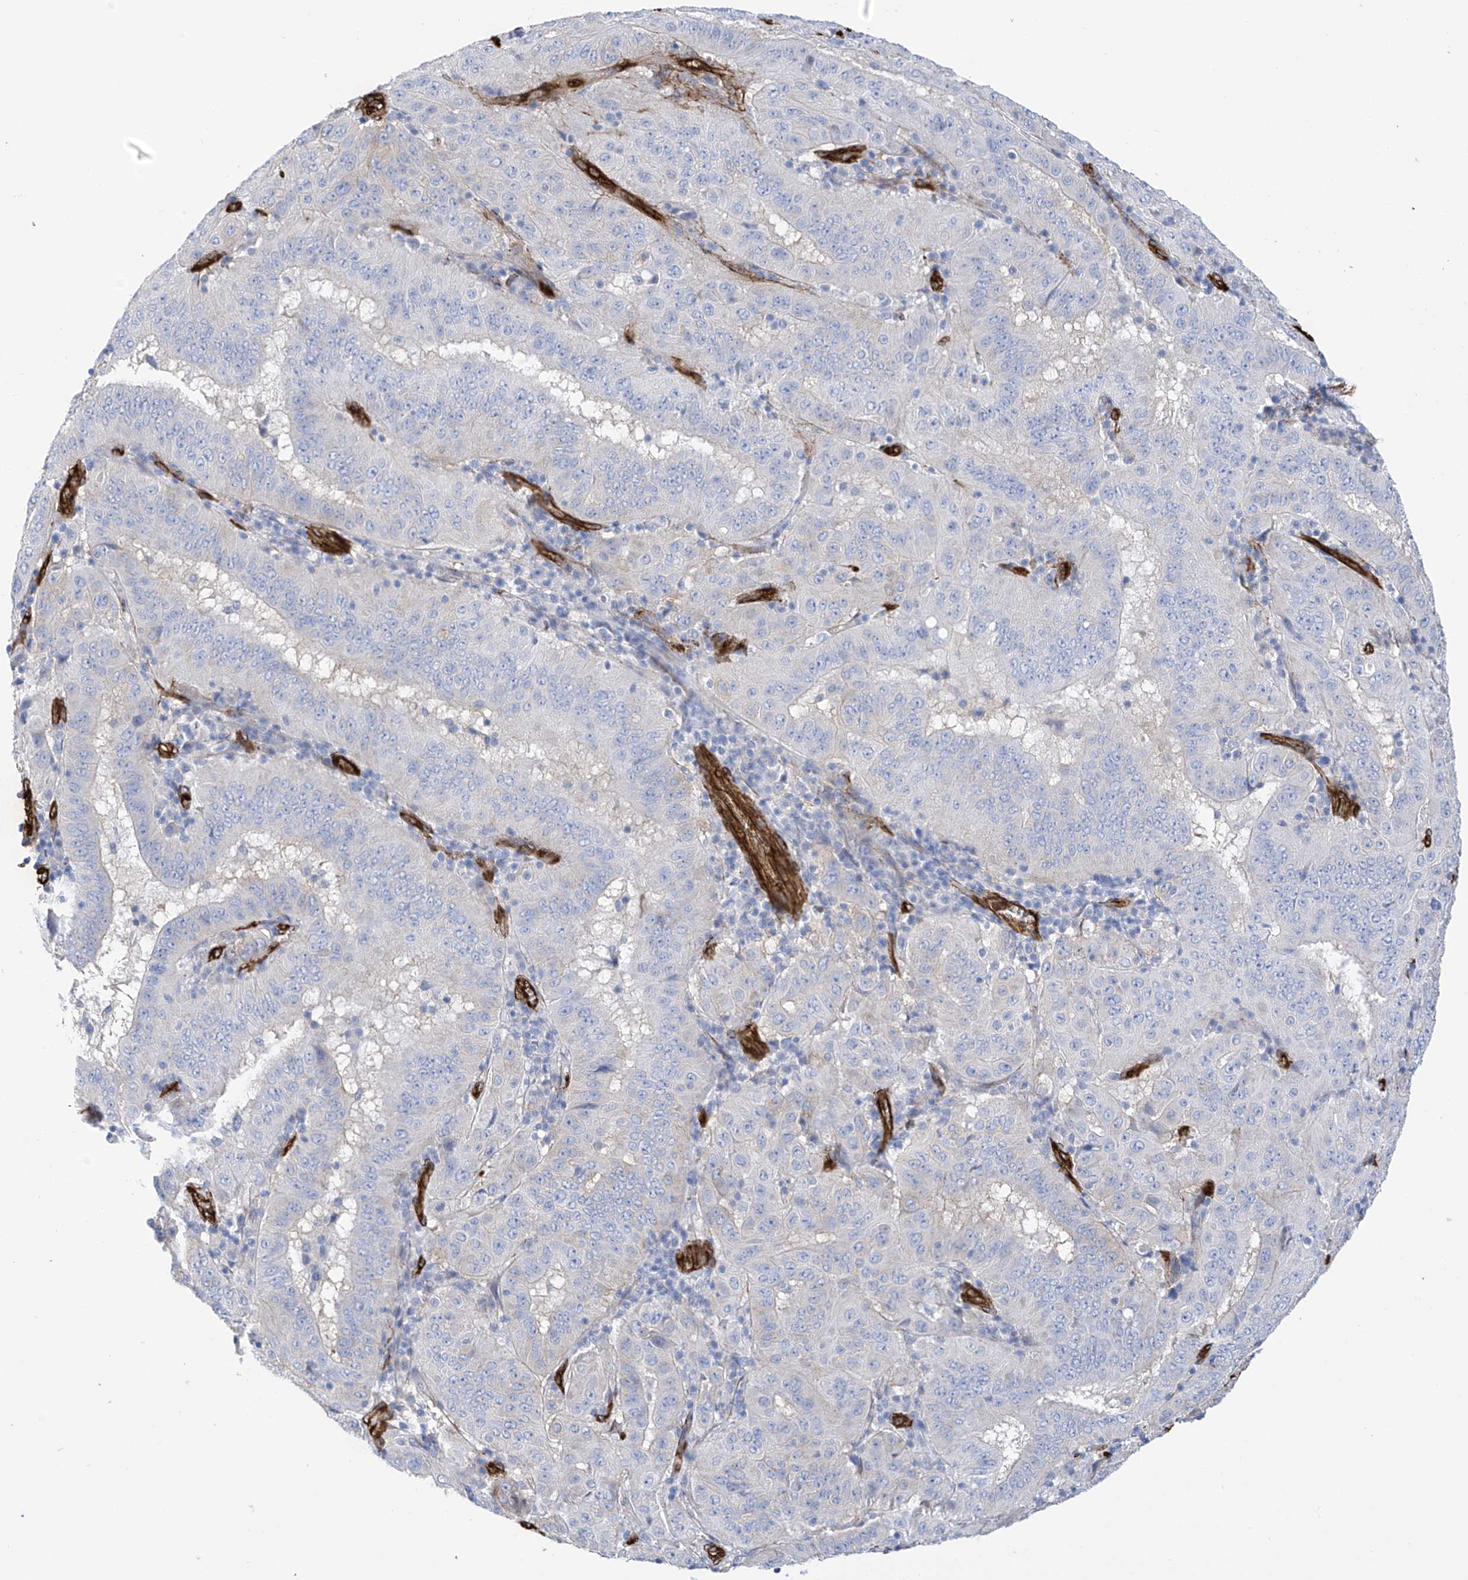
{"staining": {"intensity": "weak", "quantity": "<25%", "location": "cytoplasmic/membranous"}, "tissue": "pancreatic cancer", "cell_type": "Tumor cells", "image_type": "cancer", "snomed": [{"axis": "morphology", "description": "Adenocarcinoma, NOS"}, {"axis": "topography", "description": "Pancreas"}], "caption": "DAB (3,3'-diaminobenzidine) immunohistochemical staining of pancreatic cancer (adenocarcinoma) demonstrates no significant staining in tumor cells.", "gene": "UBTD1", "patient": {"sex": "male", "age": 63}}